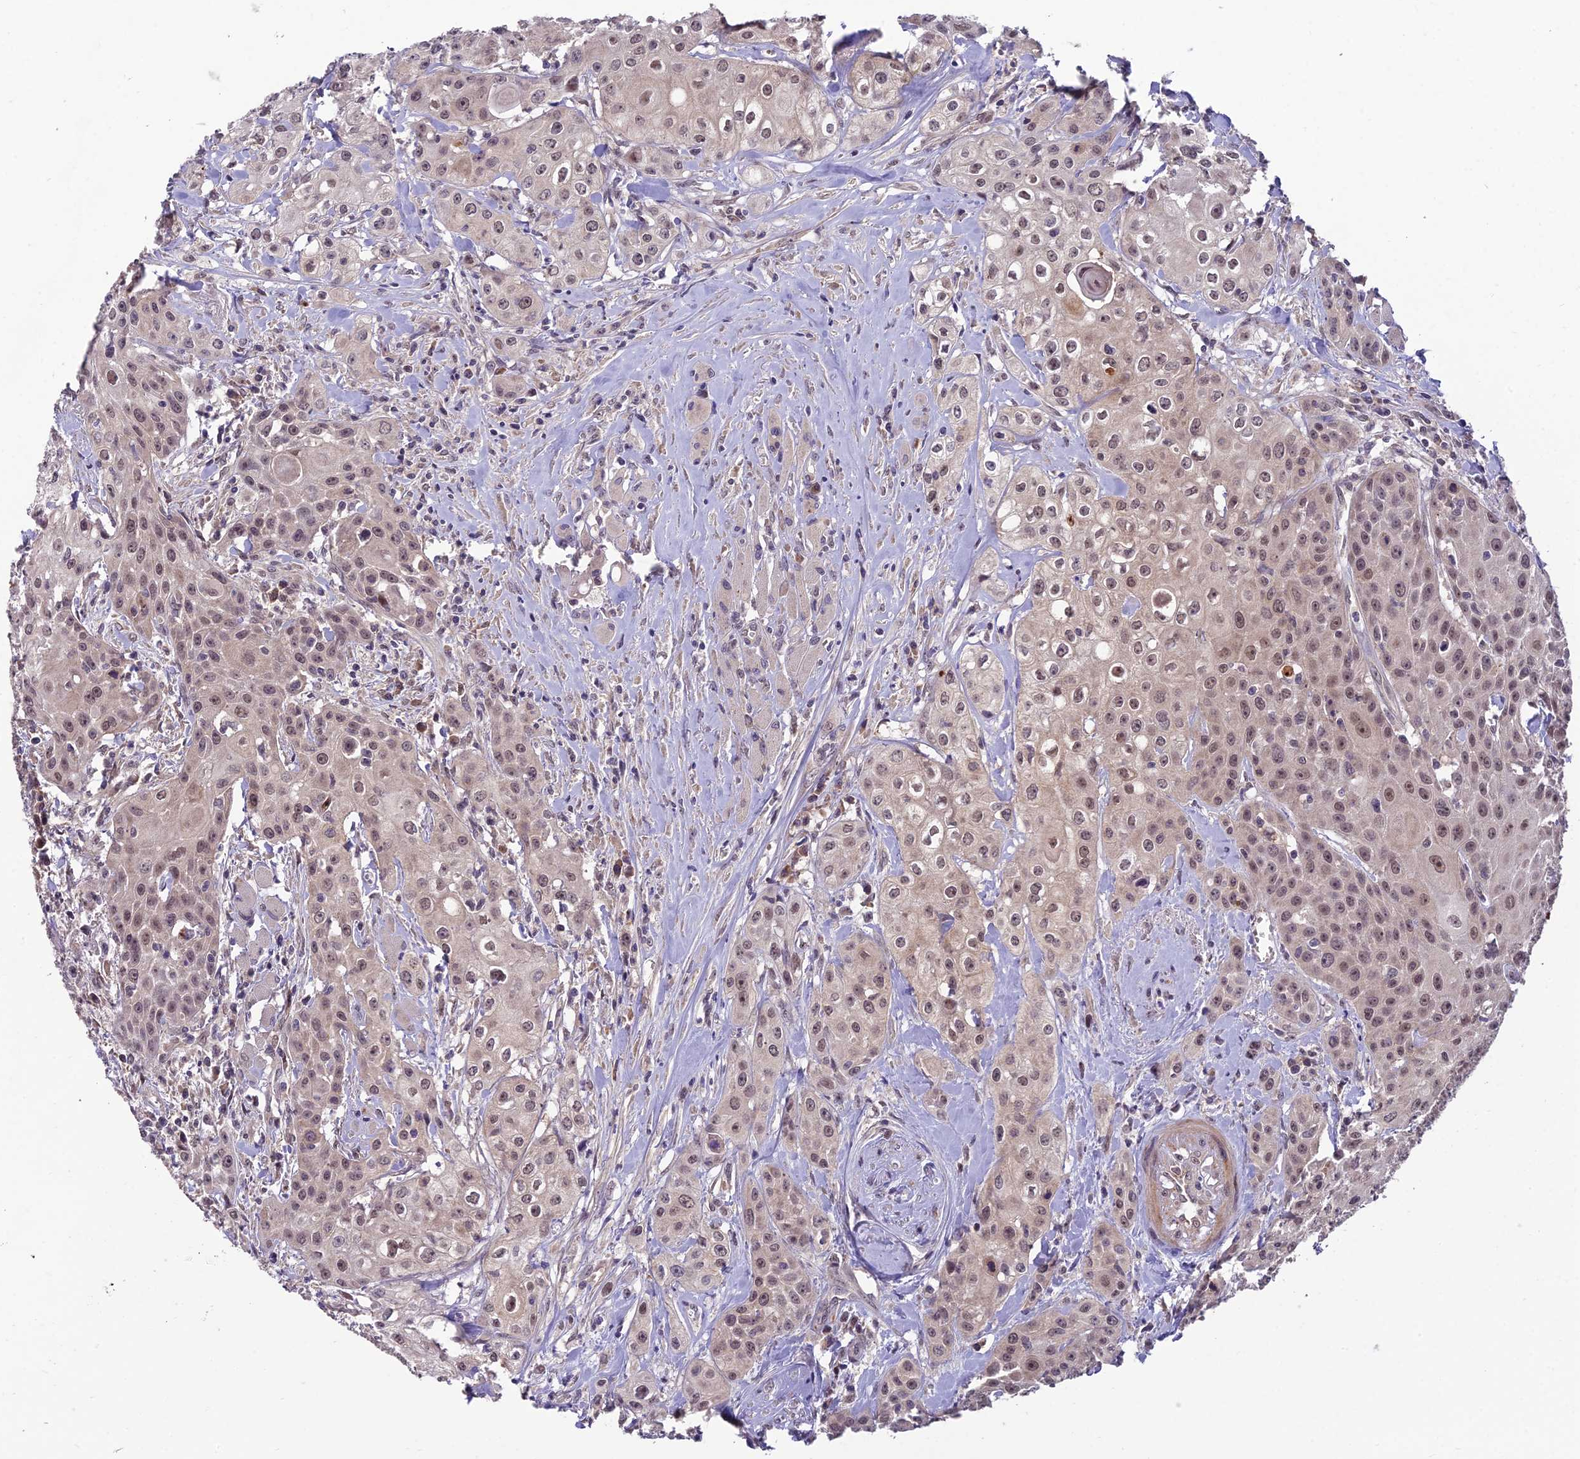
{"staining": {"intensity": "weak", "quantity": ">75%", "location": "nuclear"}, "tissue": "head and neck cancer", "cell_type": "Tumor cells", "image_type": "cancer", "snomed": [{"axis": "morphology", "description": "Squamous cell carcinoma, NOS"}, {"axis": "topography", "description": "Oral tissue"}, {"axis": "topography", "description": "Head-Neck"}], "caption": "Weak nuclear staining for a protein is present in approximately >75% of tumor cells of head and neck squamous cell carcinoma using immunohistochemistry.", "gene": "ZNF333", "patient": {"sex": "female", "age": 82}}